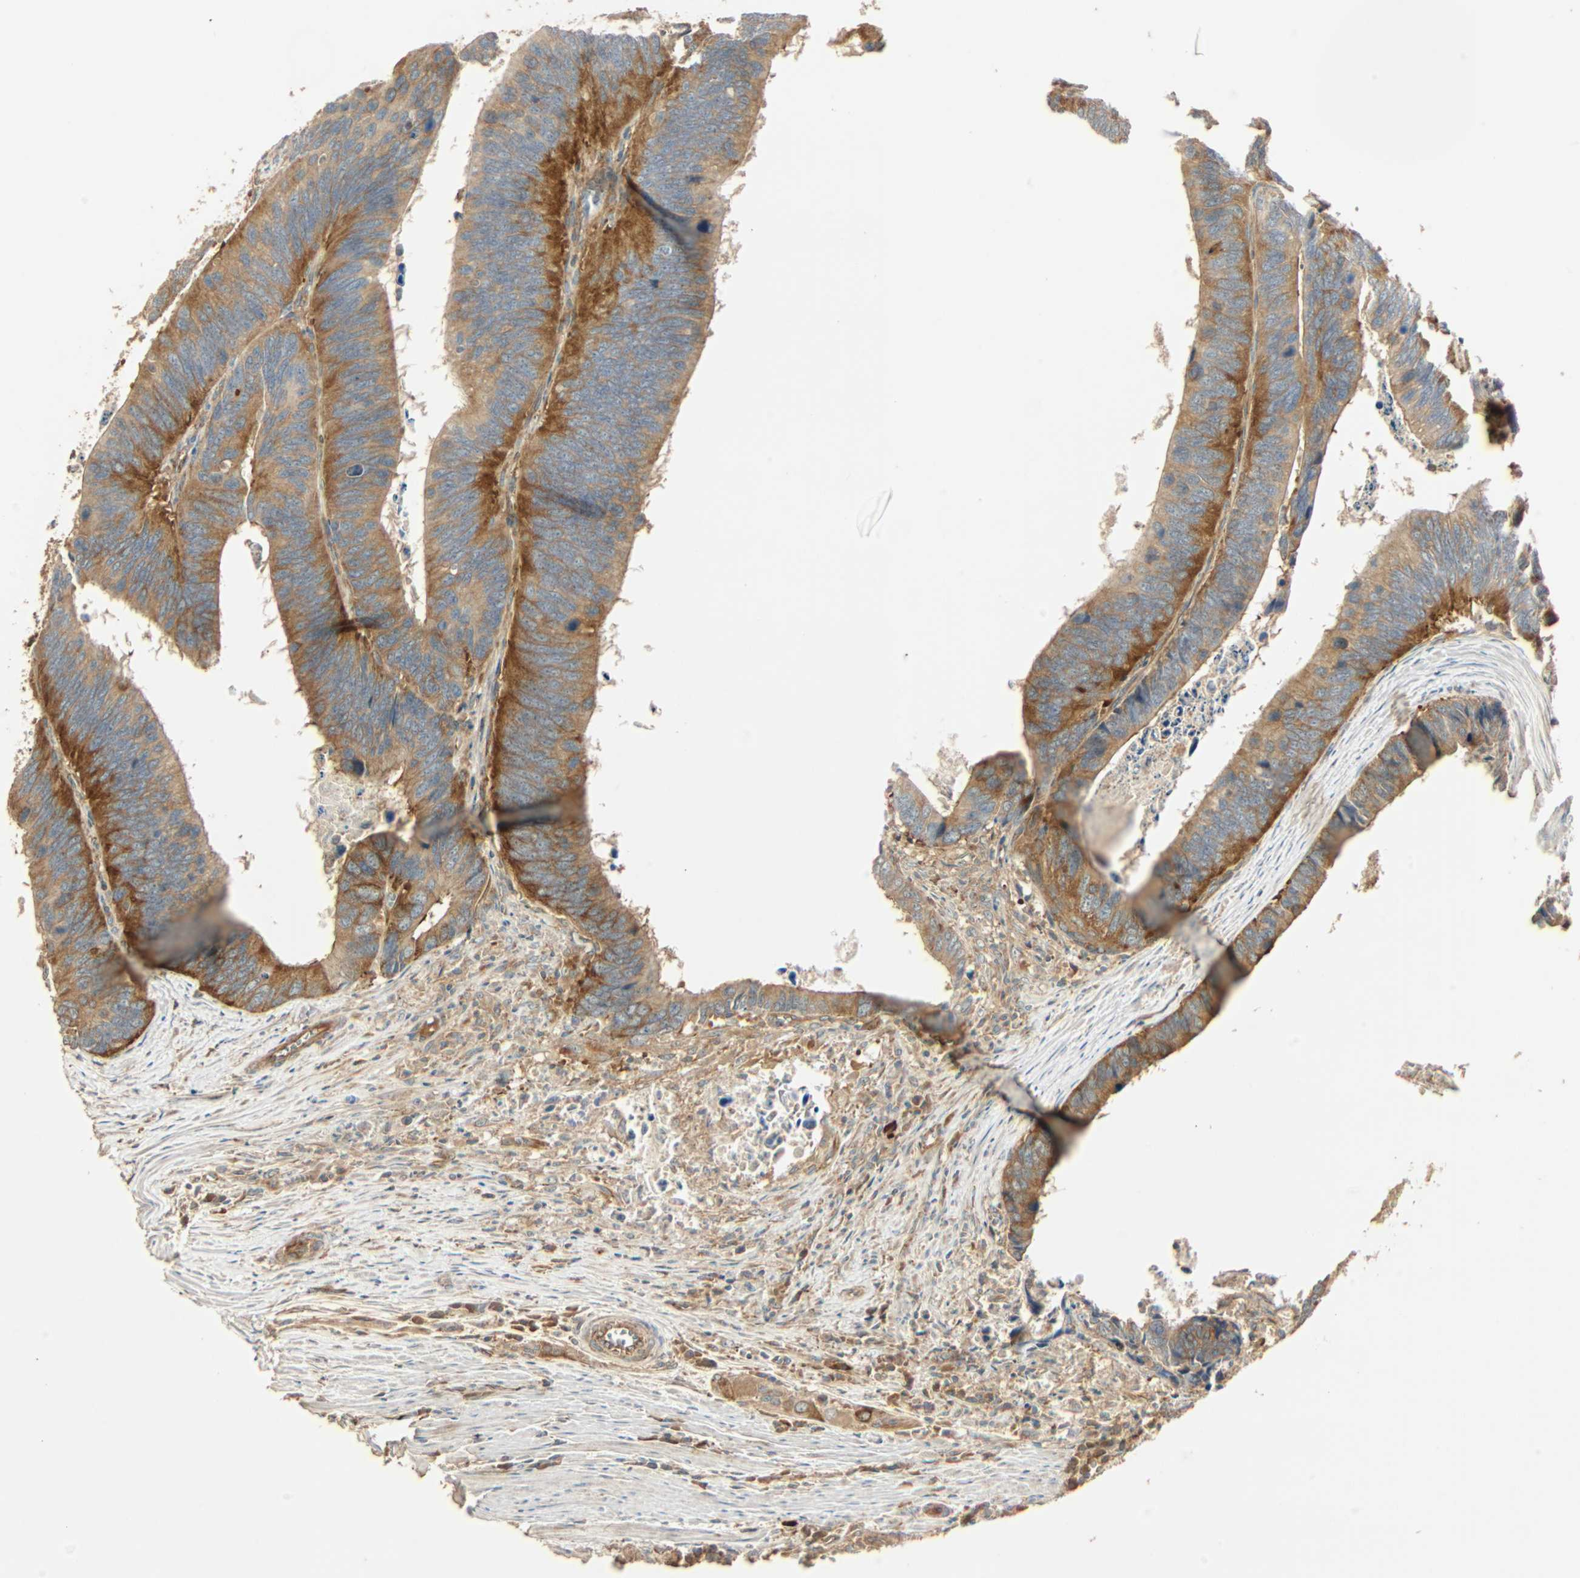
{"staining": {"intensity": "strong", "quantity": ">75%", "location": "cytoplasmic/membranous"}, "tissue": "colorectal cancer", "cell_type": "Tumor cells", "image_type": "cancer", "snomed": [{"axis": "morphology", "description": "Adenocarcinoma, NOS"}, {"axis": "topography", "description": "Colon"}], "caption": "Strong cytoplasmic/membranous positivity is identified in about >75% of tumor cells in colorectal cancer (adenocarcinoma).", "gene": "GALK1", "patient": {"sex": "male", "age": 72}}